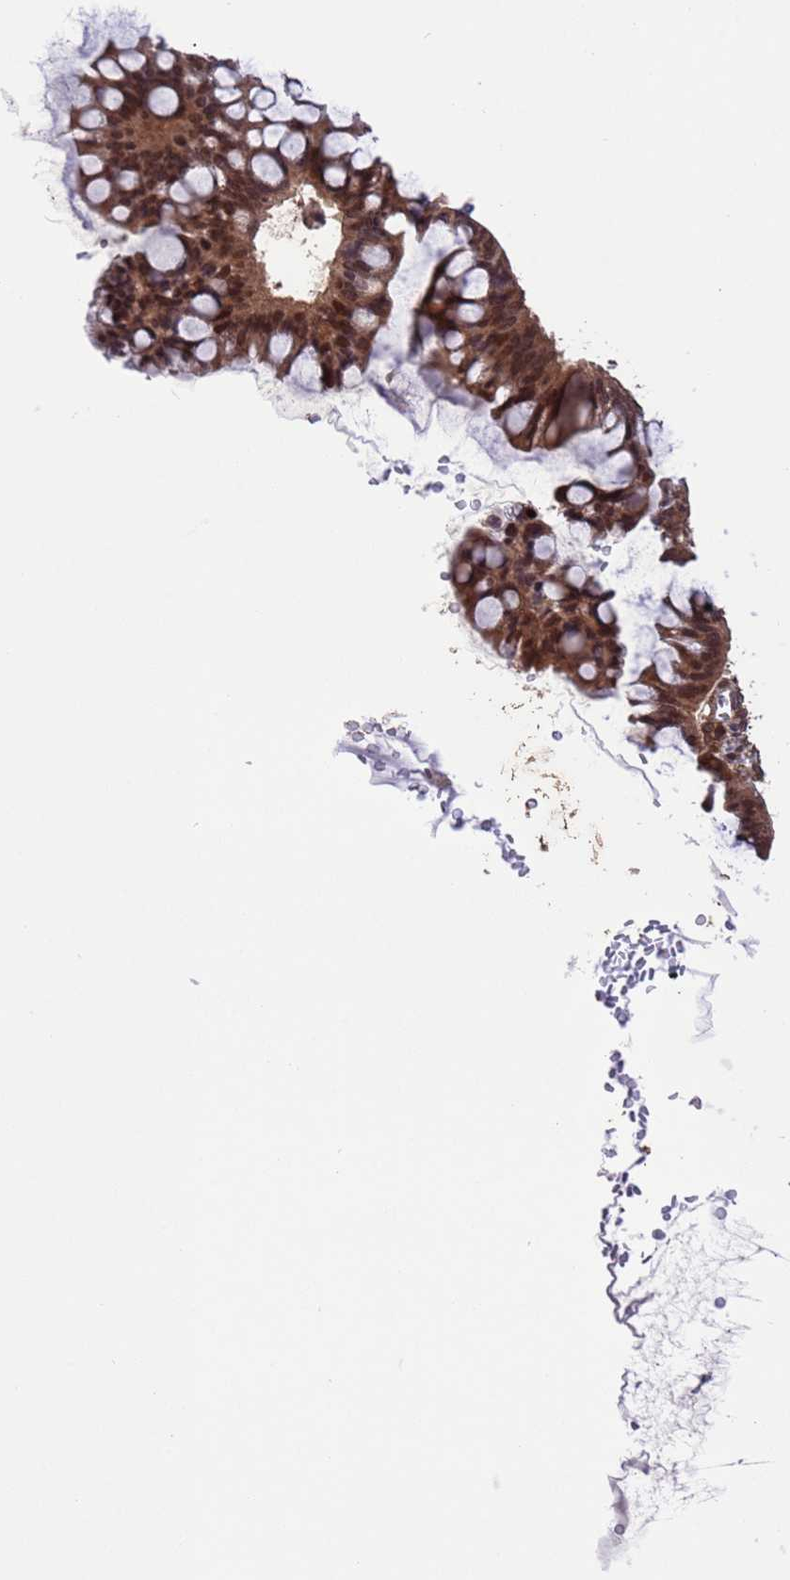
{"staining": {"intensity": "moderate", "quantity": ">75%", "location": "nuclear"}, "tissue": "ovarian cancer", "cell_type": "Tumor cells", "image_type": "cancer", "snomed": [{"axis": "morphology", "description": "Cystadenocarcinoma, mucinous, NOS"}, {"axis": "topography", "description": "Ovary"}], "caption": "Protein expression by immunohistochemistry (IHC) displays moderate nuclear positivity in approximately >75% of tumor cells in ovarian cancer.", "gene": "VSTM4", "patient": {"sex": "female", "age": 73}}